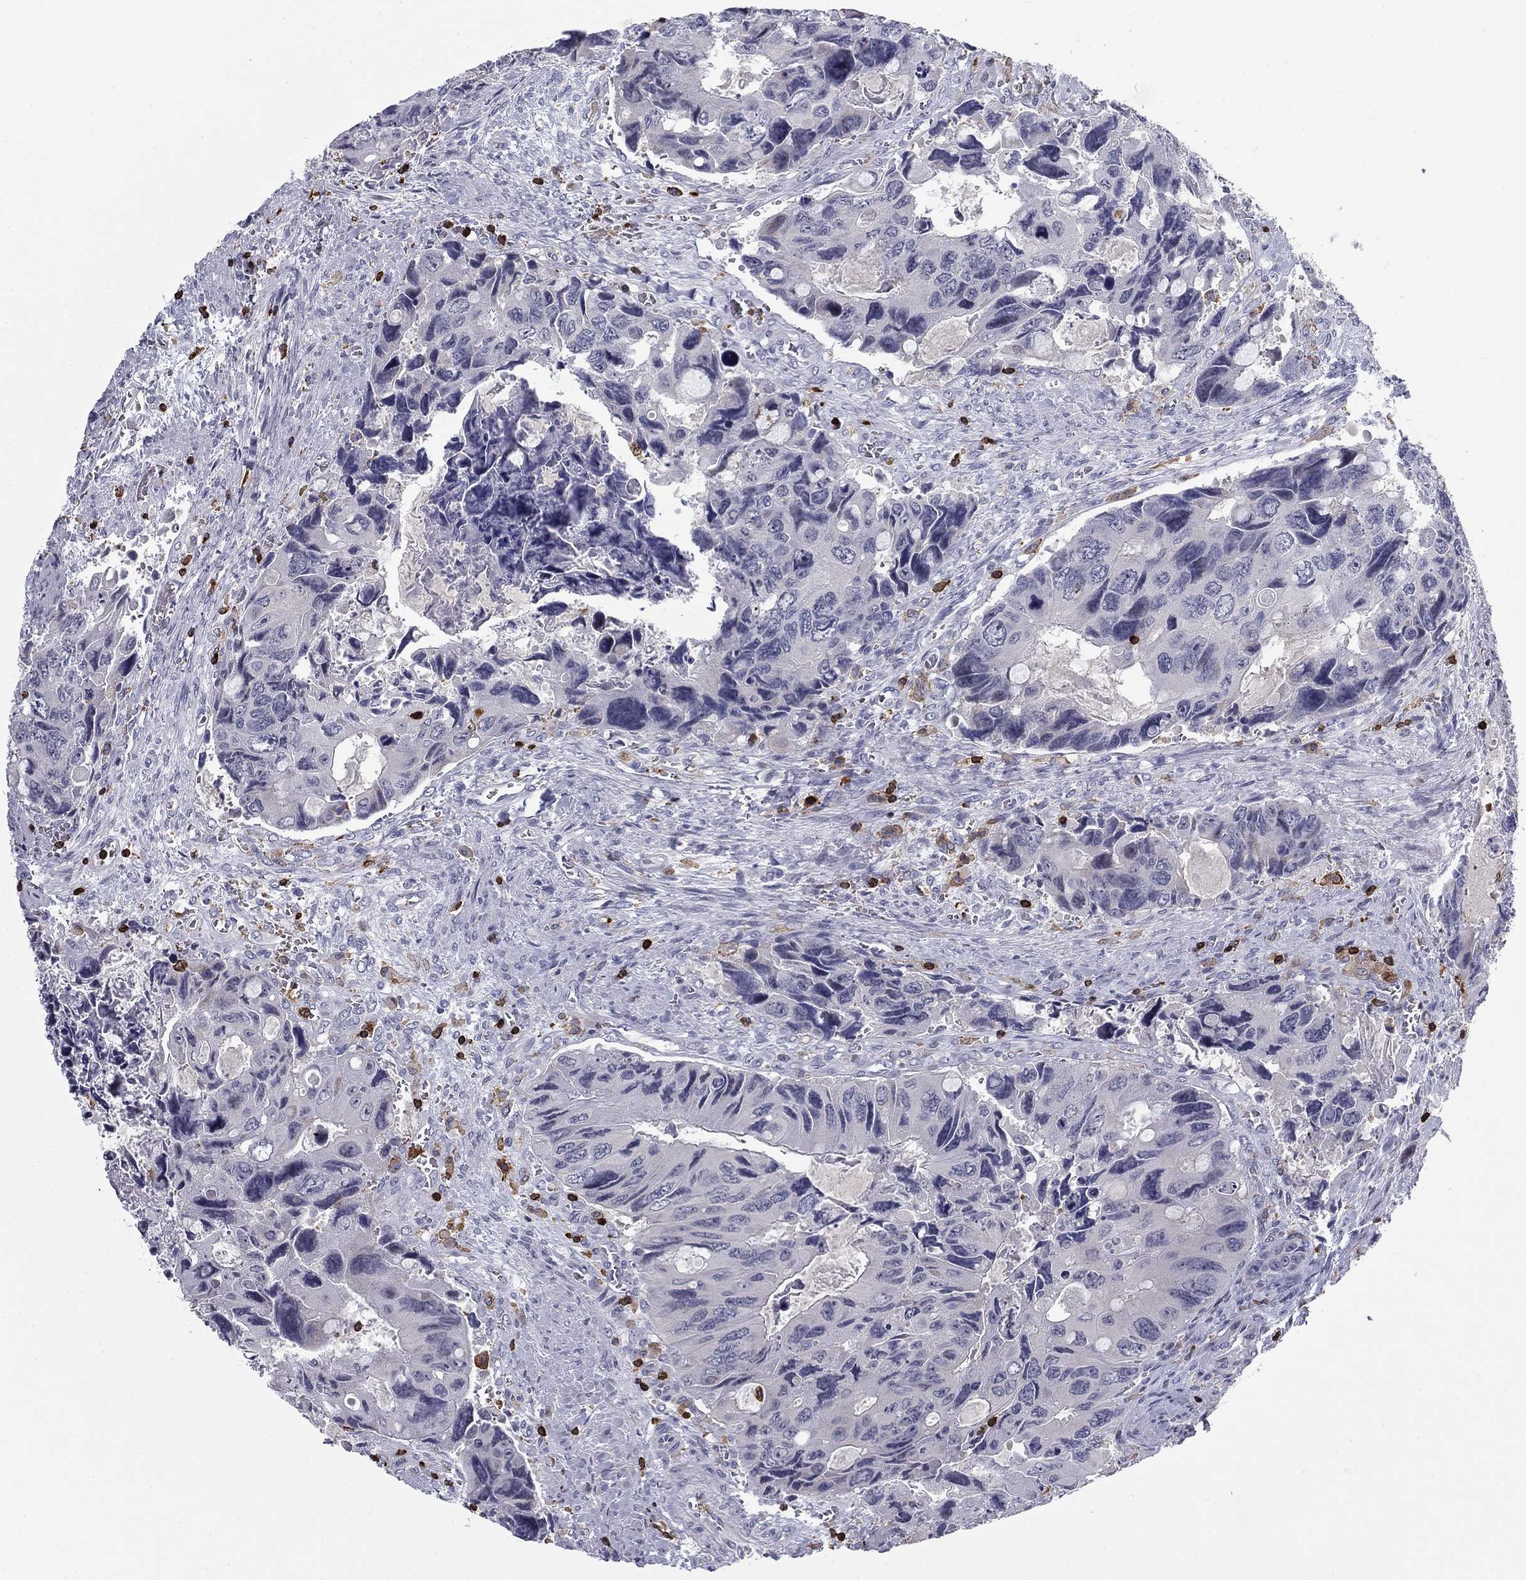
{"staining": {"intensity": "negative", "quantity": "none", "location": "none"}, "tissue": "colorectal cancer", "cell_type": "Tumor cells", "image_type": "cancer", "snomed": [{"axis": "morphology", "description": "Adenocarcinoma, NOS"}, {"axis": "topography", "description": "Rectum"}], "caption": "DAB immunohistochemical staining of adenocarcinoma (colorectal) exhibits no significant staining in tumor cells.", "gene": "ARHGAP27", "patient": {"sex": "male", "age": 62}}